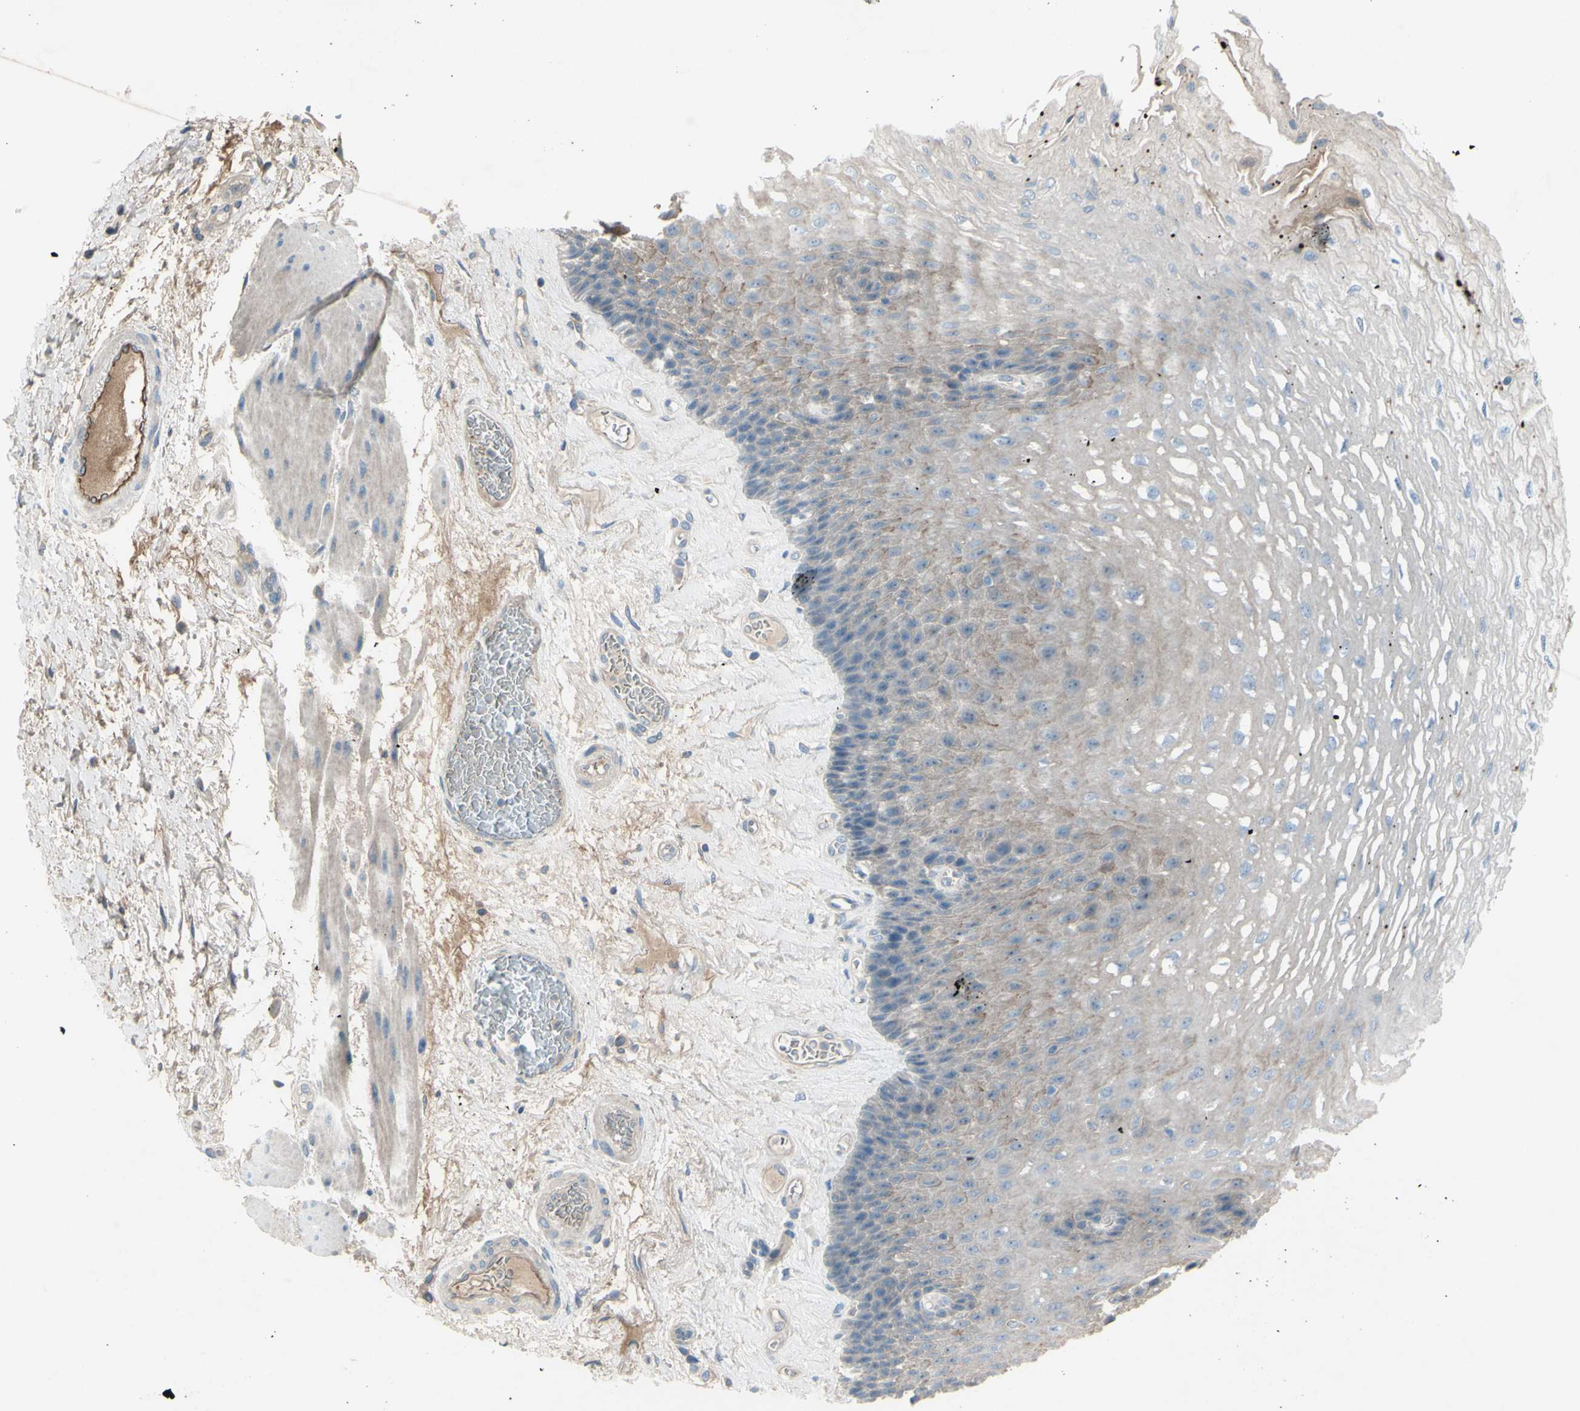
{"staining": {"intensity": "weak", "quantity": "25%-75%", "location": "cytoplasmic/membranous"}, "tissue": "esophagus", "cell_type": "Squamous epithelial cells", "image_type": "normal", "snomed": [{"axis": "morphology", "description": "Normal tissue, NOS"}, {"axis": "topography", "description": "Esophagus"}], "caption": "DAB immunohistochemical staining of benign human esophagus exhibits weak cytoplasmic/membranous protein positivity in approximately 25%-75% of squamous epithelial cells.", "gene": "ATRN", "patient": {"sex": "female", "age": 72}}